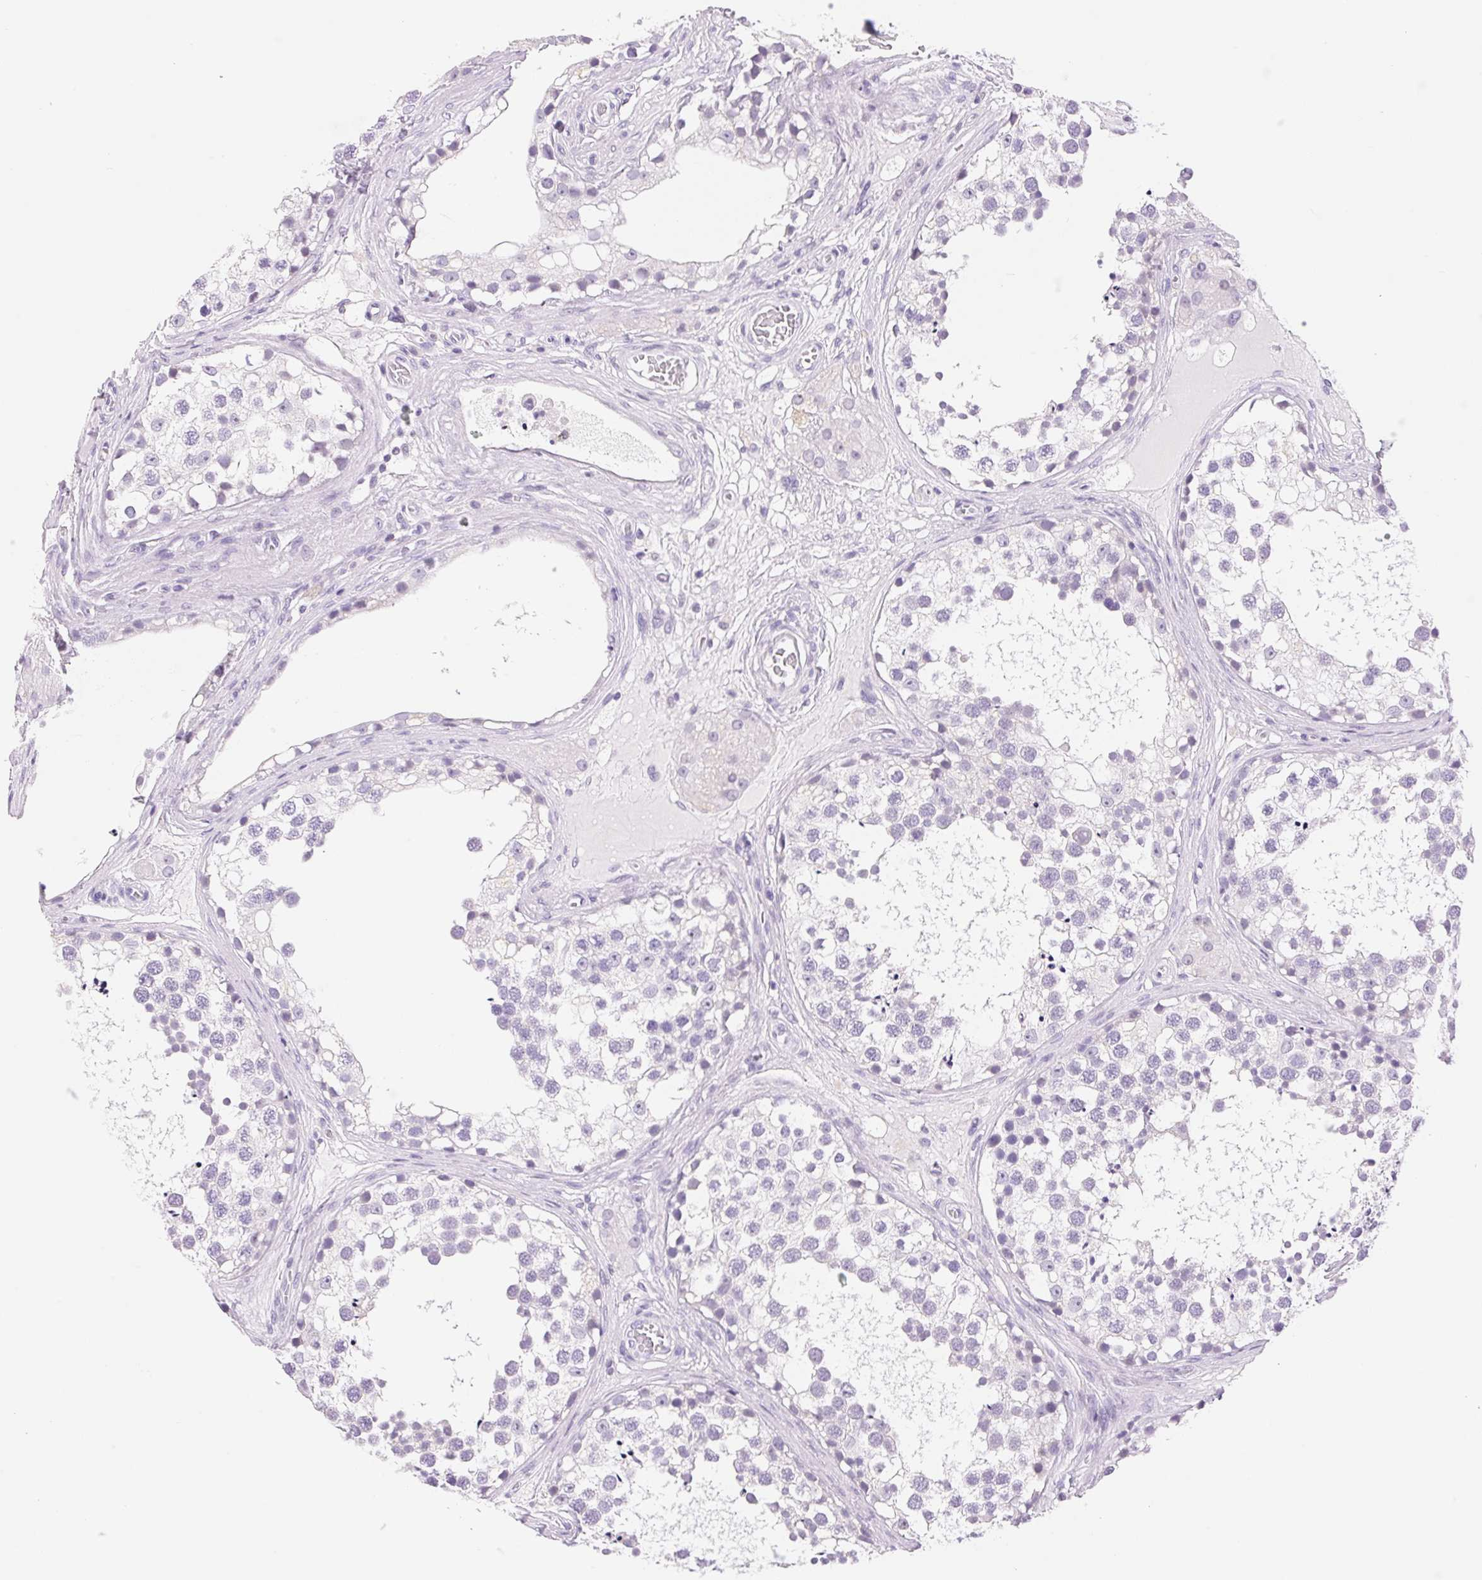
{"staining": {"intensity": "negative", "quantity": "none", "location": "none"}, "tissue": "testis", "cell_type": "Cells in seminiferous ducts", "image_type": "normal", "snomed": [{"axis": "morphology", "description": "Normal tissue, NOS"}, {"axis": "morphology", "description": "Seminoma, NOS"}, {"axis": "topography", "description": "Testis"}], "caption": "Immunohistochemical staining of unremarkable human testis shows no significant expression in cells in seminiferous ducts.", "gene": "ASGR2", "patient": {"sex": "male", "age": 65}}